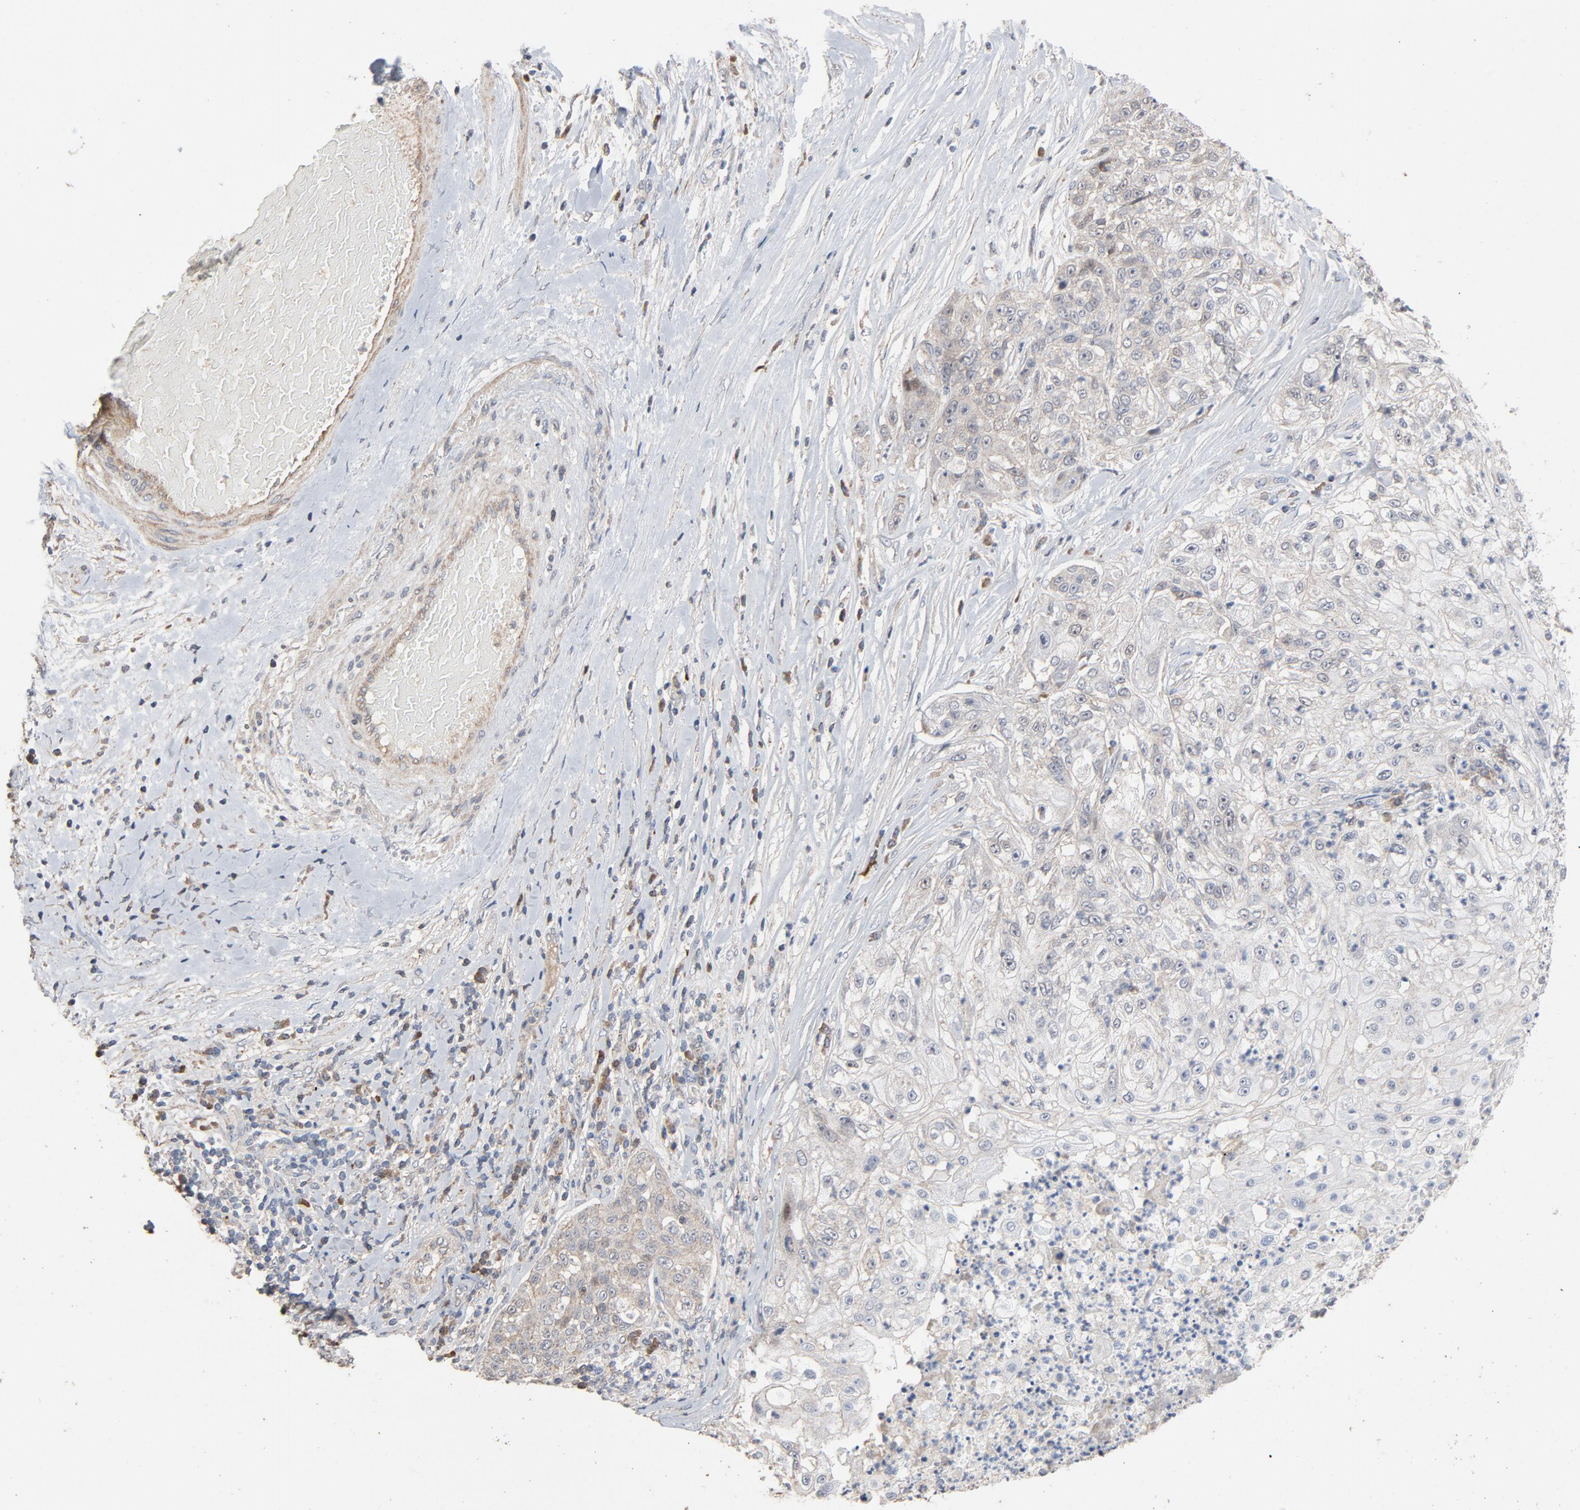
{"staining": {"intensity": "weak", "quantity": "<25%", "location": "cytoplasmic/membranous,nuclear"}, "tissue": "lung cancer", "cell_type": "Tumor cells", "image_type": "cancer", "snomed": [{"axis": "morphology", "description": "Inflammation, NOS"}, {"axis": "morphology", "description": "Squamous cell carcinoma, NOS"}, {"axis": "topography", "description": "Lymph node"}, {"axis": "topography", "description": "Soft tissue"}, {"axis": "topography", "description": "Lung"}], "caption": "Lung cancer was stained to show a protein in brown. There is no significant positivity in tumor cells.", "gene": "CDK6", "patient": {"sex": "male", "age": 66}}